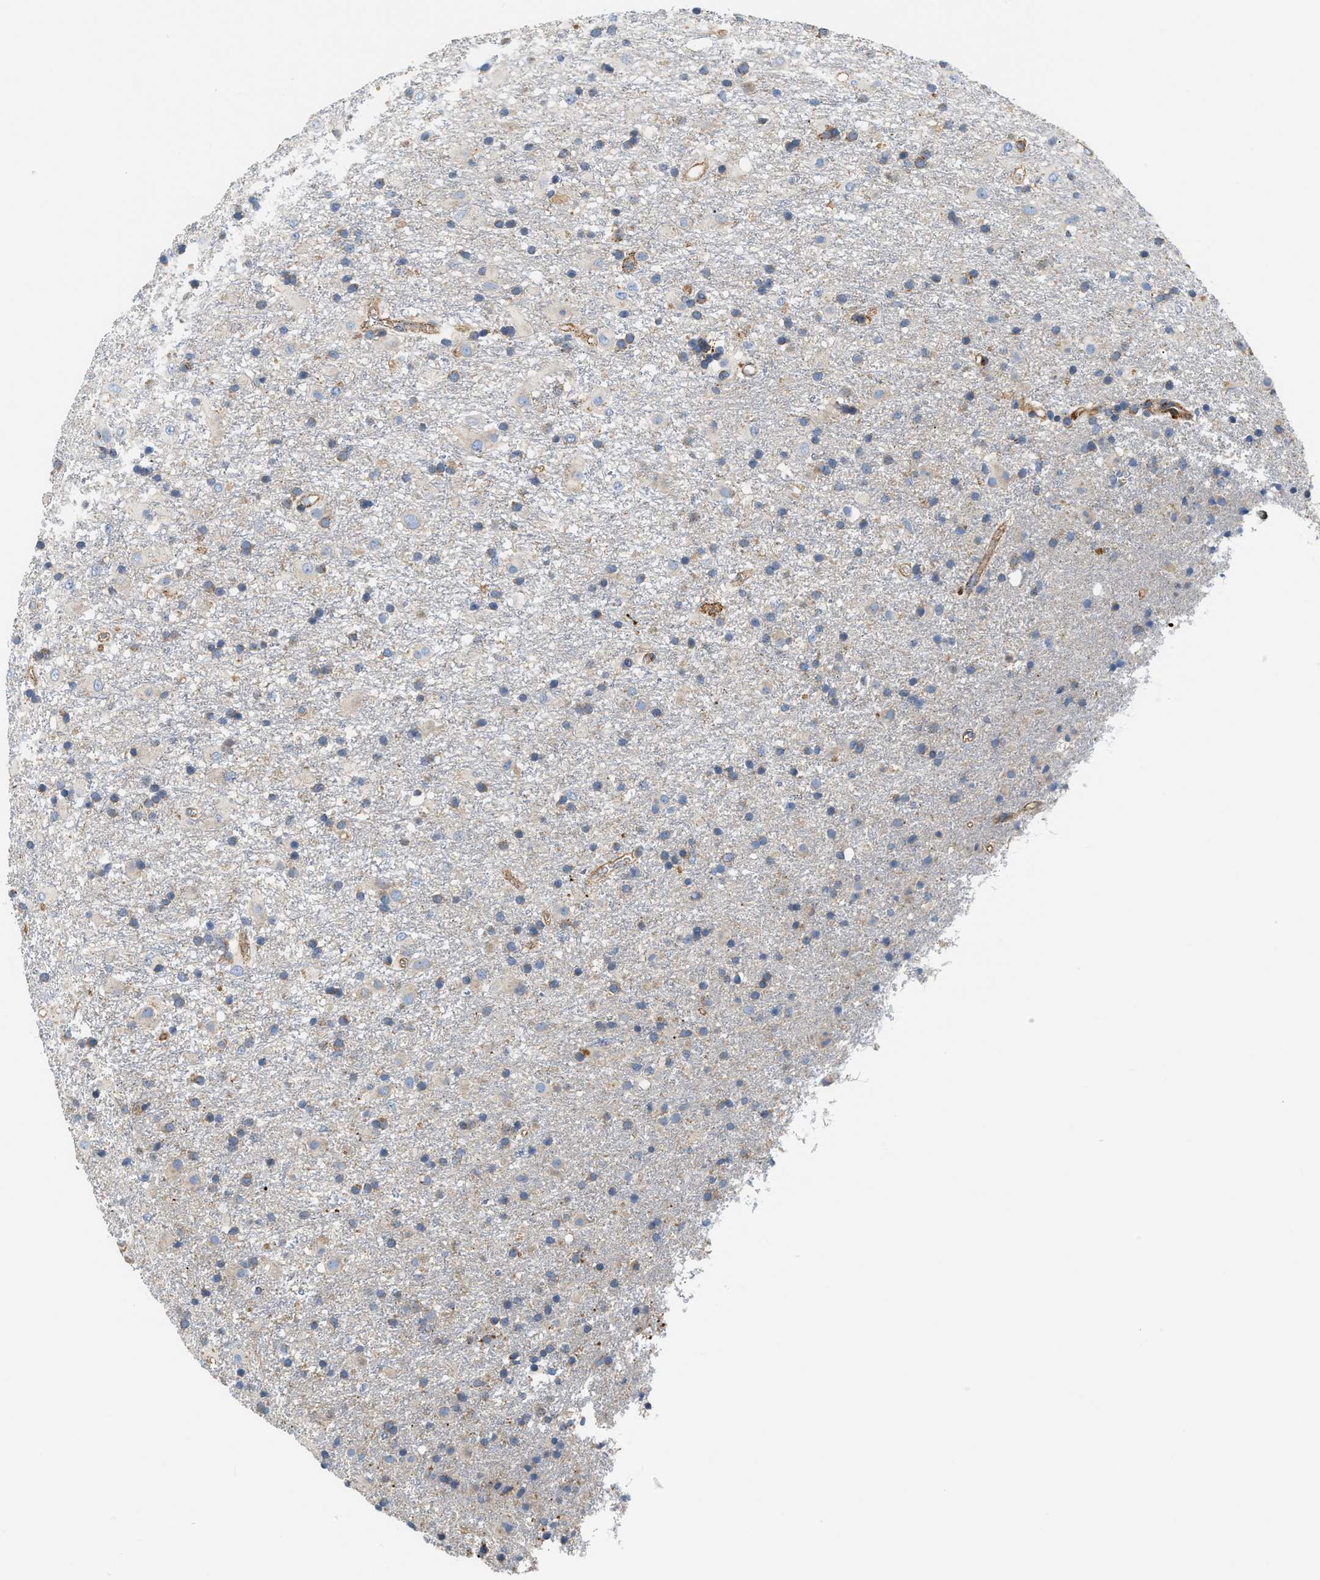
{"staining": {"intensity": "negative", "quantity": "none", "location": "none"}, "tissue": "glioma", "cell_type": "Tumor cells", "image_type": "cancer", "snomed": [{"axis": "morphology", "description": "Glioma, malignant, Low grade"}, {"axis": "topography", "description": "Brain"}], "caption": "Immunohistochemical staining of glioma displays no significant expression in tumor cells.", "gene": "NSUN7", "patient": {"sex": "male", "age": 65}}